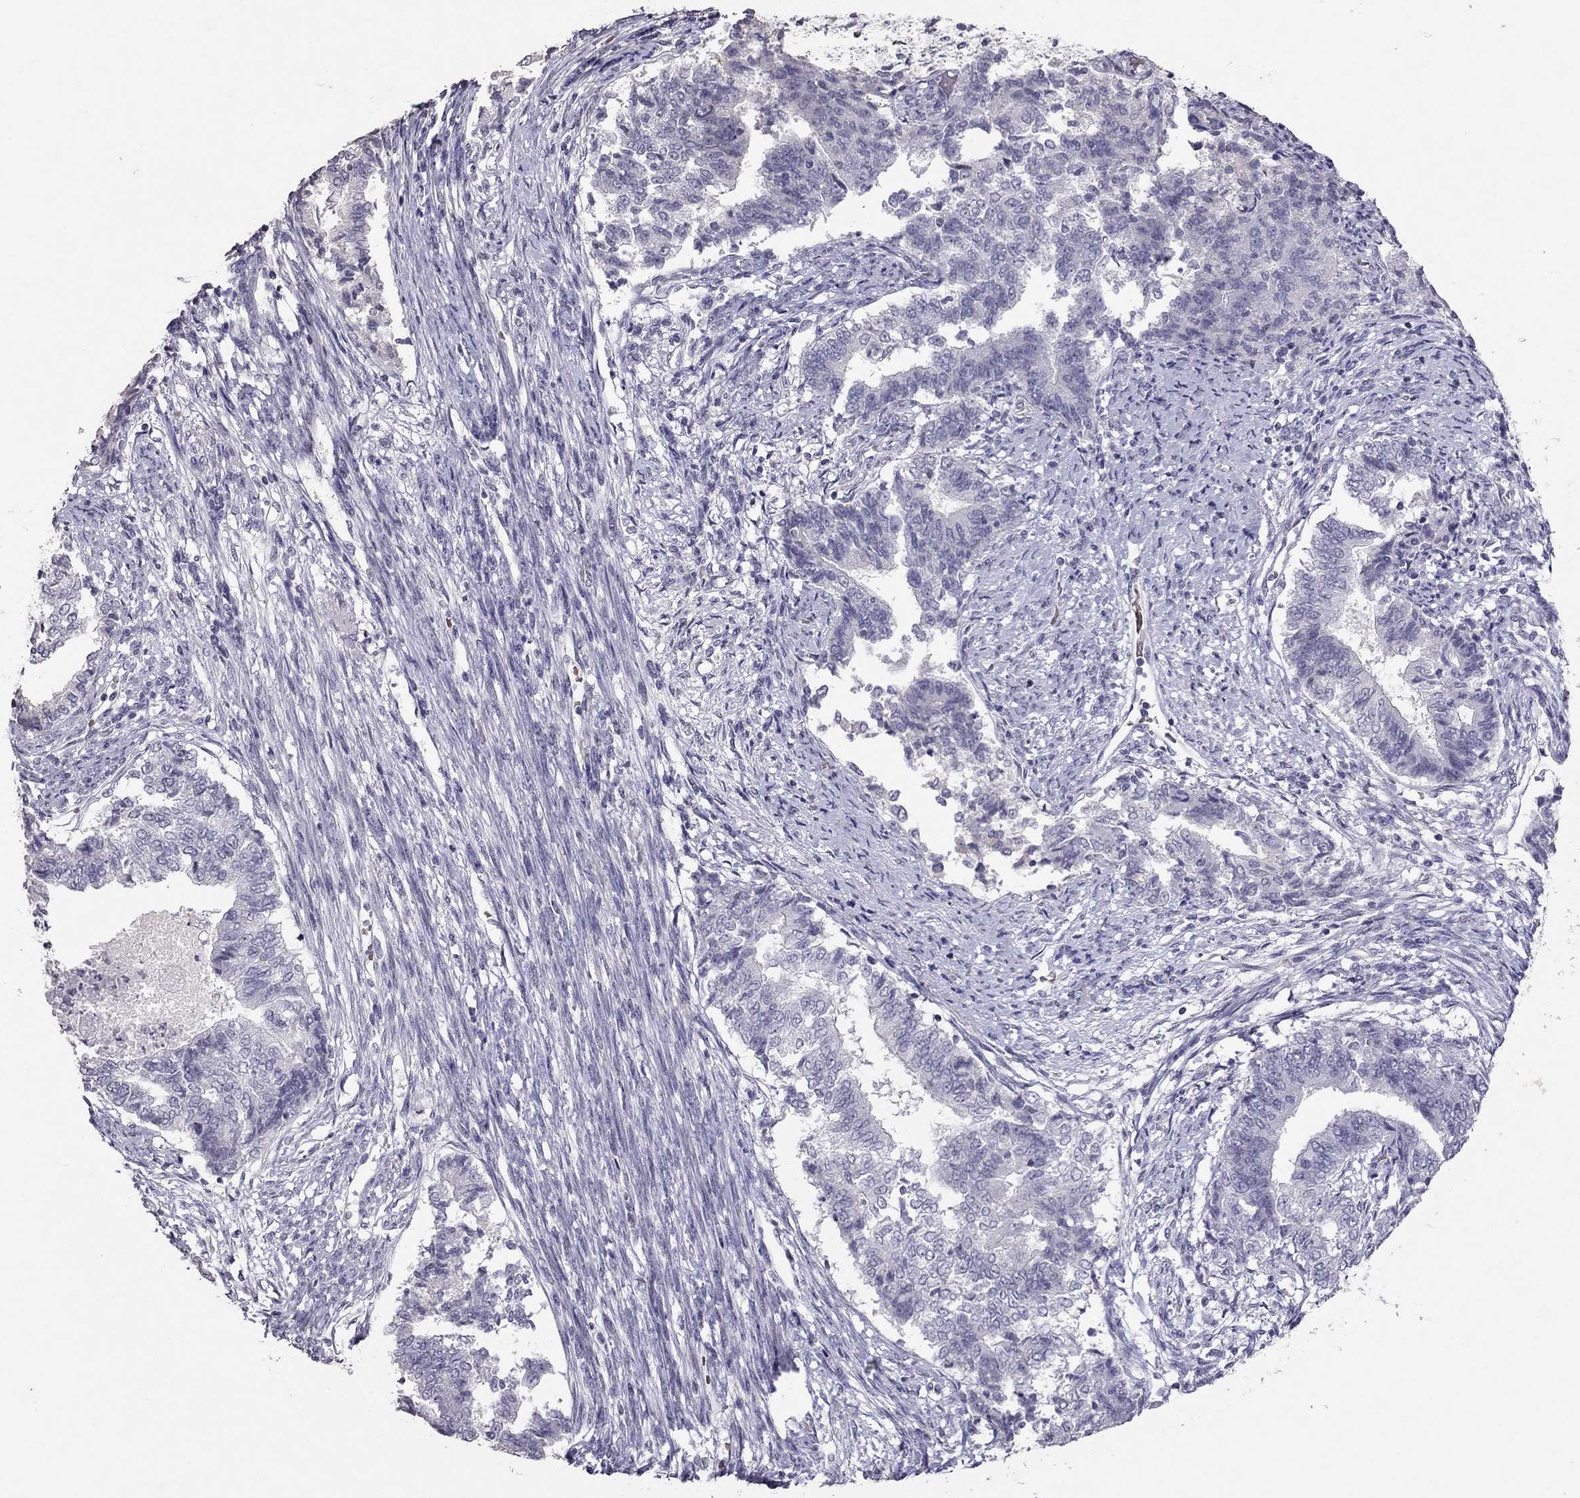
{"staining": {"intensity": "negative", "quantity": "none", "location": "none"}, "tissue": "endometrial cancer", "cell_type": "Tumor cells", "image_type": "cancer", "snomed": [{"axis": "morphology", "description": "Adenocarcinoma, NOS"}, {"axis": "topography", "description": "Endometrium"}], "caption": "There is no significant expression in tumor cells of endometrial cancer.", "gene": "TSHB", "patient": {"sex": "female", "age": 65}}